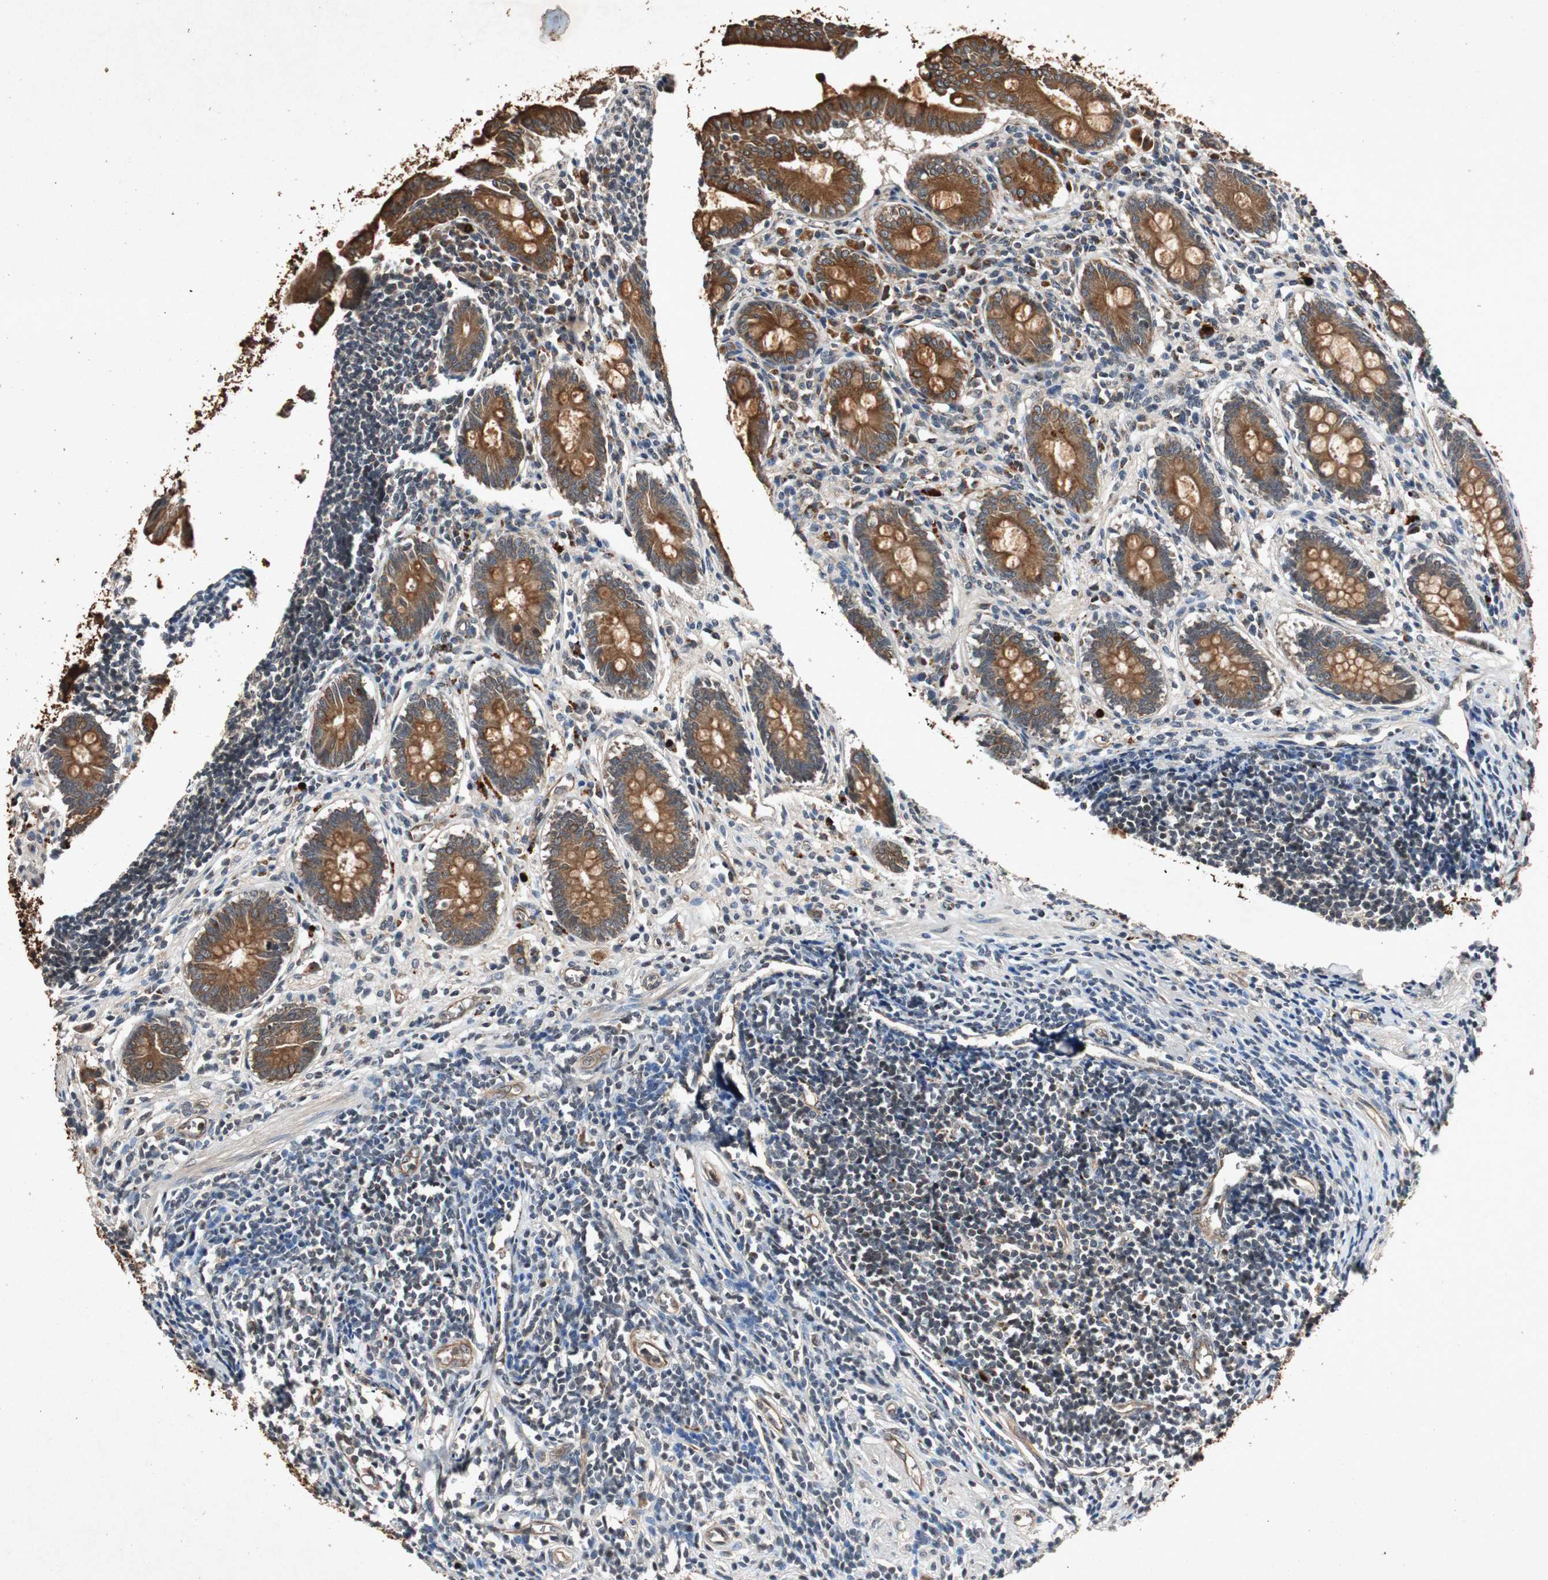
{"staining": {"intensity": "strong", "quantity": ">75%", "location": "cytoplasmic/membranous"}, "tissue": "appendix", "cell_type": "Glandular cells", "image_type": "normal", "snomed": [{"axis": "morphology", "description": "Normal tissue, NOS"}, {"axis": "topography", "description": "Appendix"}], "caption": "The photomicrograph exhibits immunohistochemical staining of benign appendix. There is strong cytoplasmic/membranous positivity is present in approximately >75% of glandular cells. Immunohistochemistry (ihc) stains the protein of interest in brown and the nuclei are stained blue.", "gene": "SLIT2", "patient": {"sex": "female", "age": 50}}